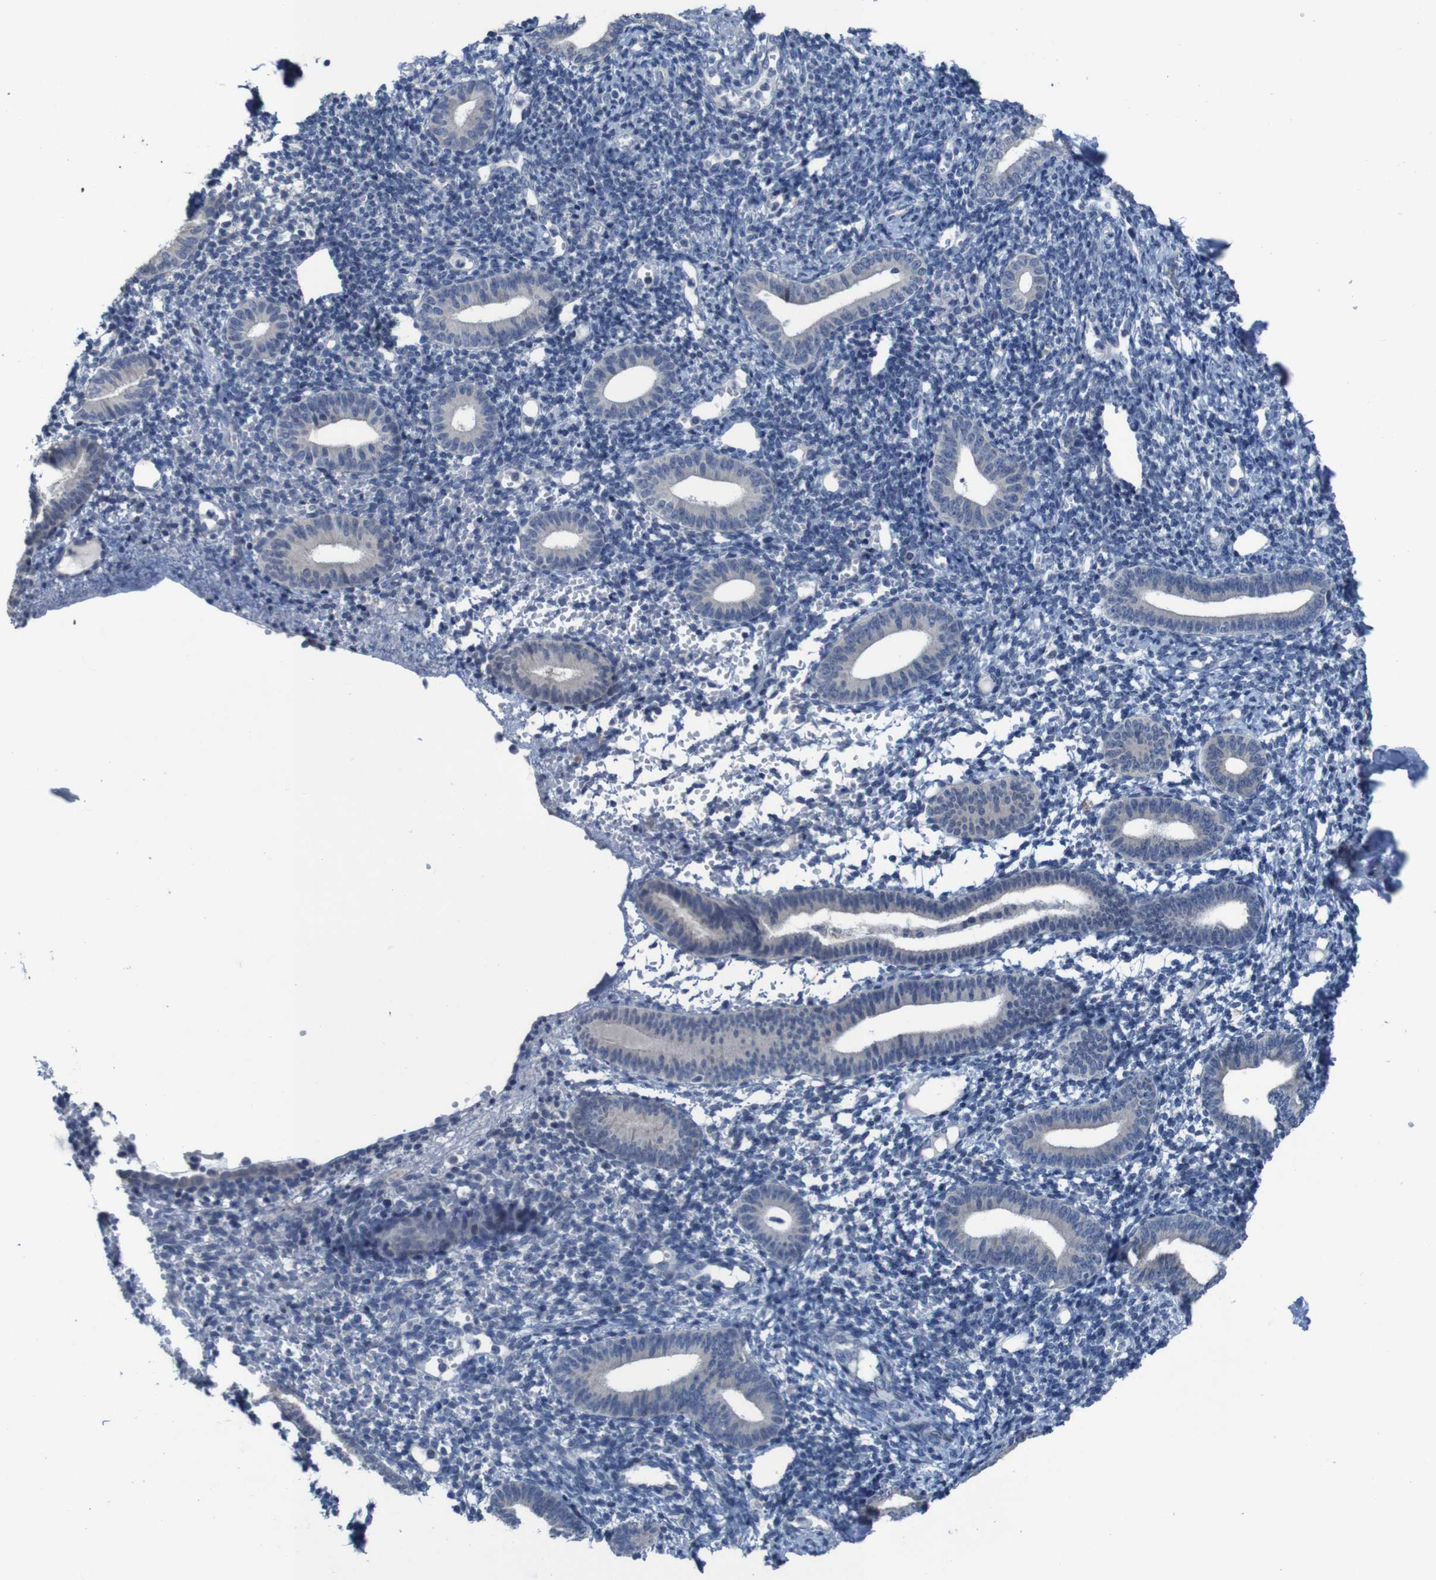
{"staining": {"intensity": "negative", "quantity": "none", "location": "none"}, "tissue": "endometrium", "cell_type": "Cells in endometrial stroma", "image_type": "normal", "snomed": [{"axis": "morphology", "description": "Normal tissue, NOS"}, {"axis": "topography", "description": "Endometrium"}], "caption": "Immunohistochemistry image of unremarkable endometrium: human endometrium stained with DAB (3,3'-diaminobenzidine) displays no significant protein staining in cells in endometrial stroma. (Immunohistochemistry (ihc), brightfield microscopy, high magnification).", "gene": "CLDN18", "patient": {"sex": "female", "age": 50}}